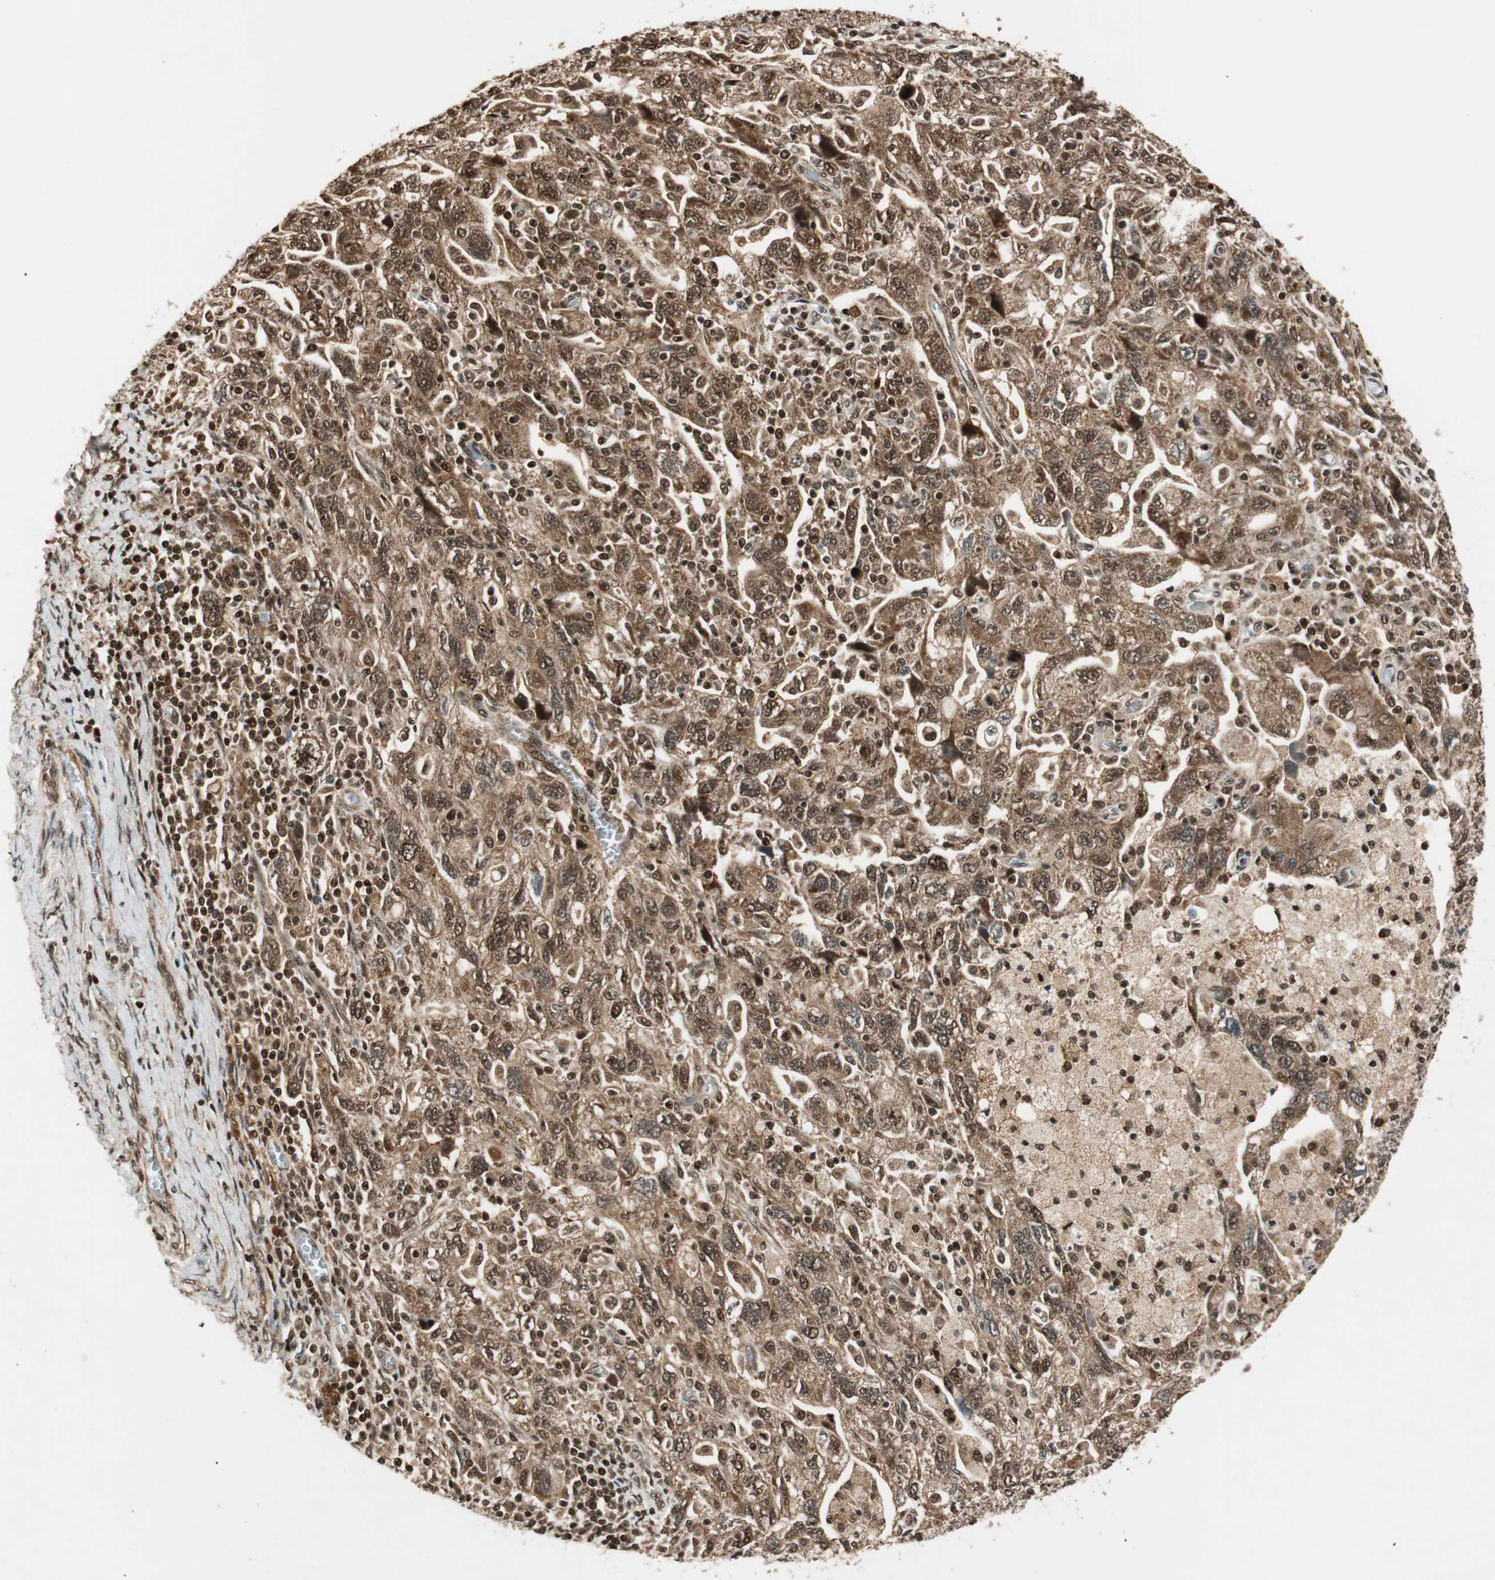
{"staining": {"intensity": "strong", "quantity": ">75%", "location": "cytoplasmic/membranous,nuclear"}, "tissue": "ovarian cancer", "cell_type": "Tumor cells", "image_type": "cancer", "snomed": [{"axis": "morphology", "description": "Carcinoma, NOS"}, {"axis": "morphology", "description": "Cystadenocarcinoma, serous, NOS"}, {"axis": "topography", "description": "Ovary"}], "caption": "A micrograph of ovarian carcinoma stained for a protein reveals strong cytoplasmic/membranous and nuclear brown staining in tumor cells. The staining is performed using DAB brown chromogen to label protein expression. The nuclei are counter-stained blue using hematoxylin.", "gene": "RPA3", "patient": {"sex": "female", "age": 69}}